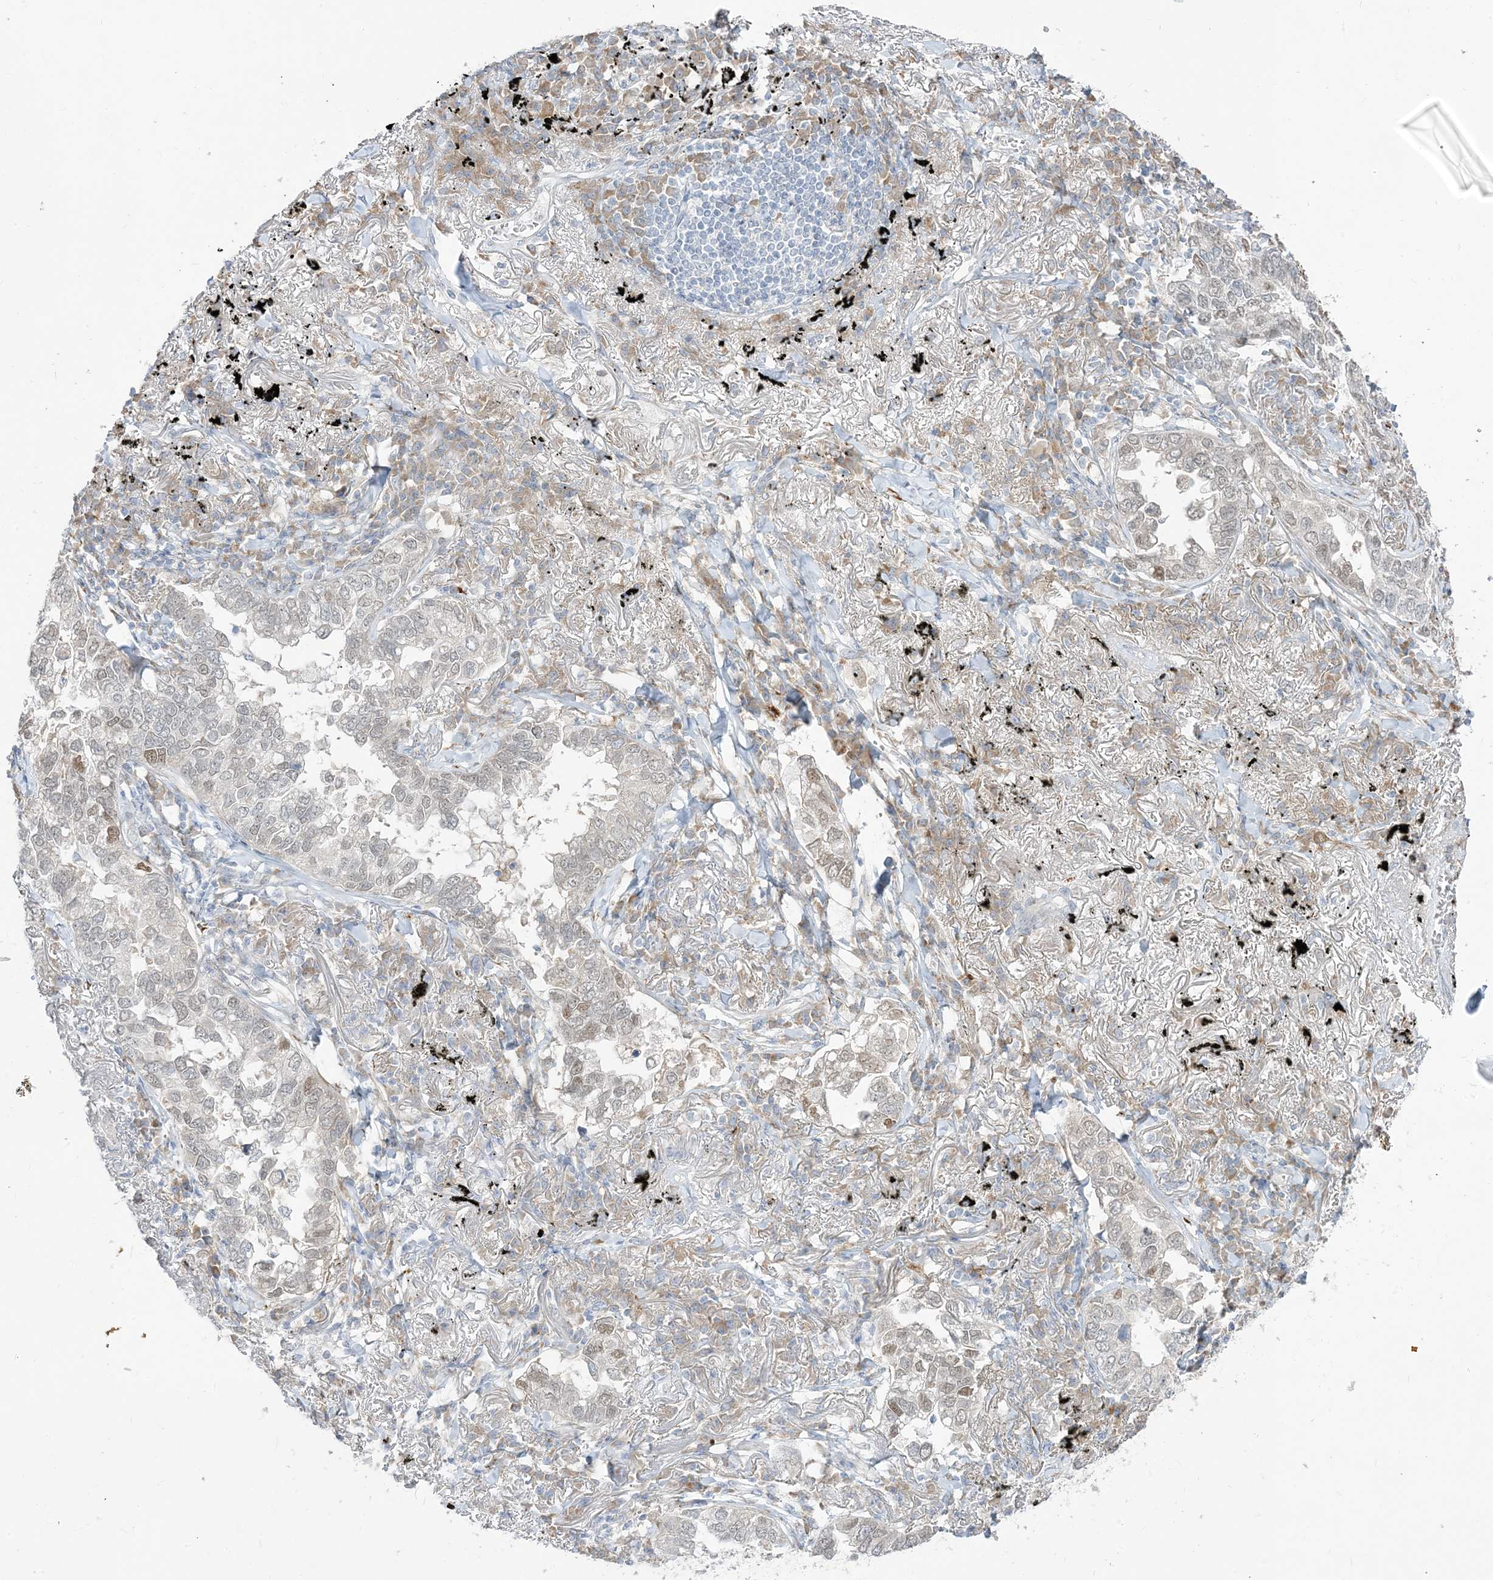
{"staining": {"intensity": "negative", "quantity": "none", "location": "none"}, "tissue": "lung cancer", "cell_type": "Tumor cells", "image_type": "cancer", "snomed": [{"axis": "morphology", "description": "Adenocarcinoma, NOS"}, {"axis": "topography", "description": "Lung"}], "caption": "Immunohistochemical staining of lung cancer (adenocarcinoma) reveals no significant expression in tumor cells. (Brightfield microscopy of DAB immunohistochemistry (IHC) at high magnification).", "gene": "LOXL3", "patient": {"sex": "male", "age": 65}}